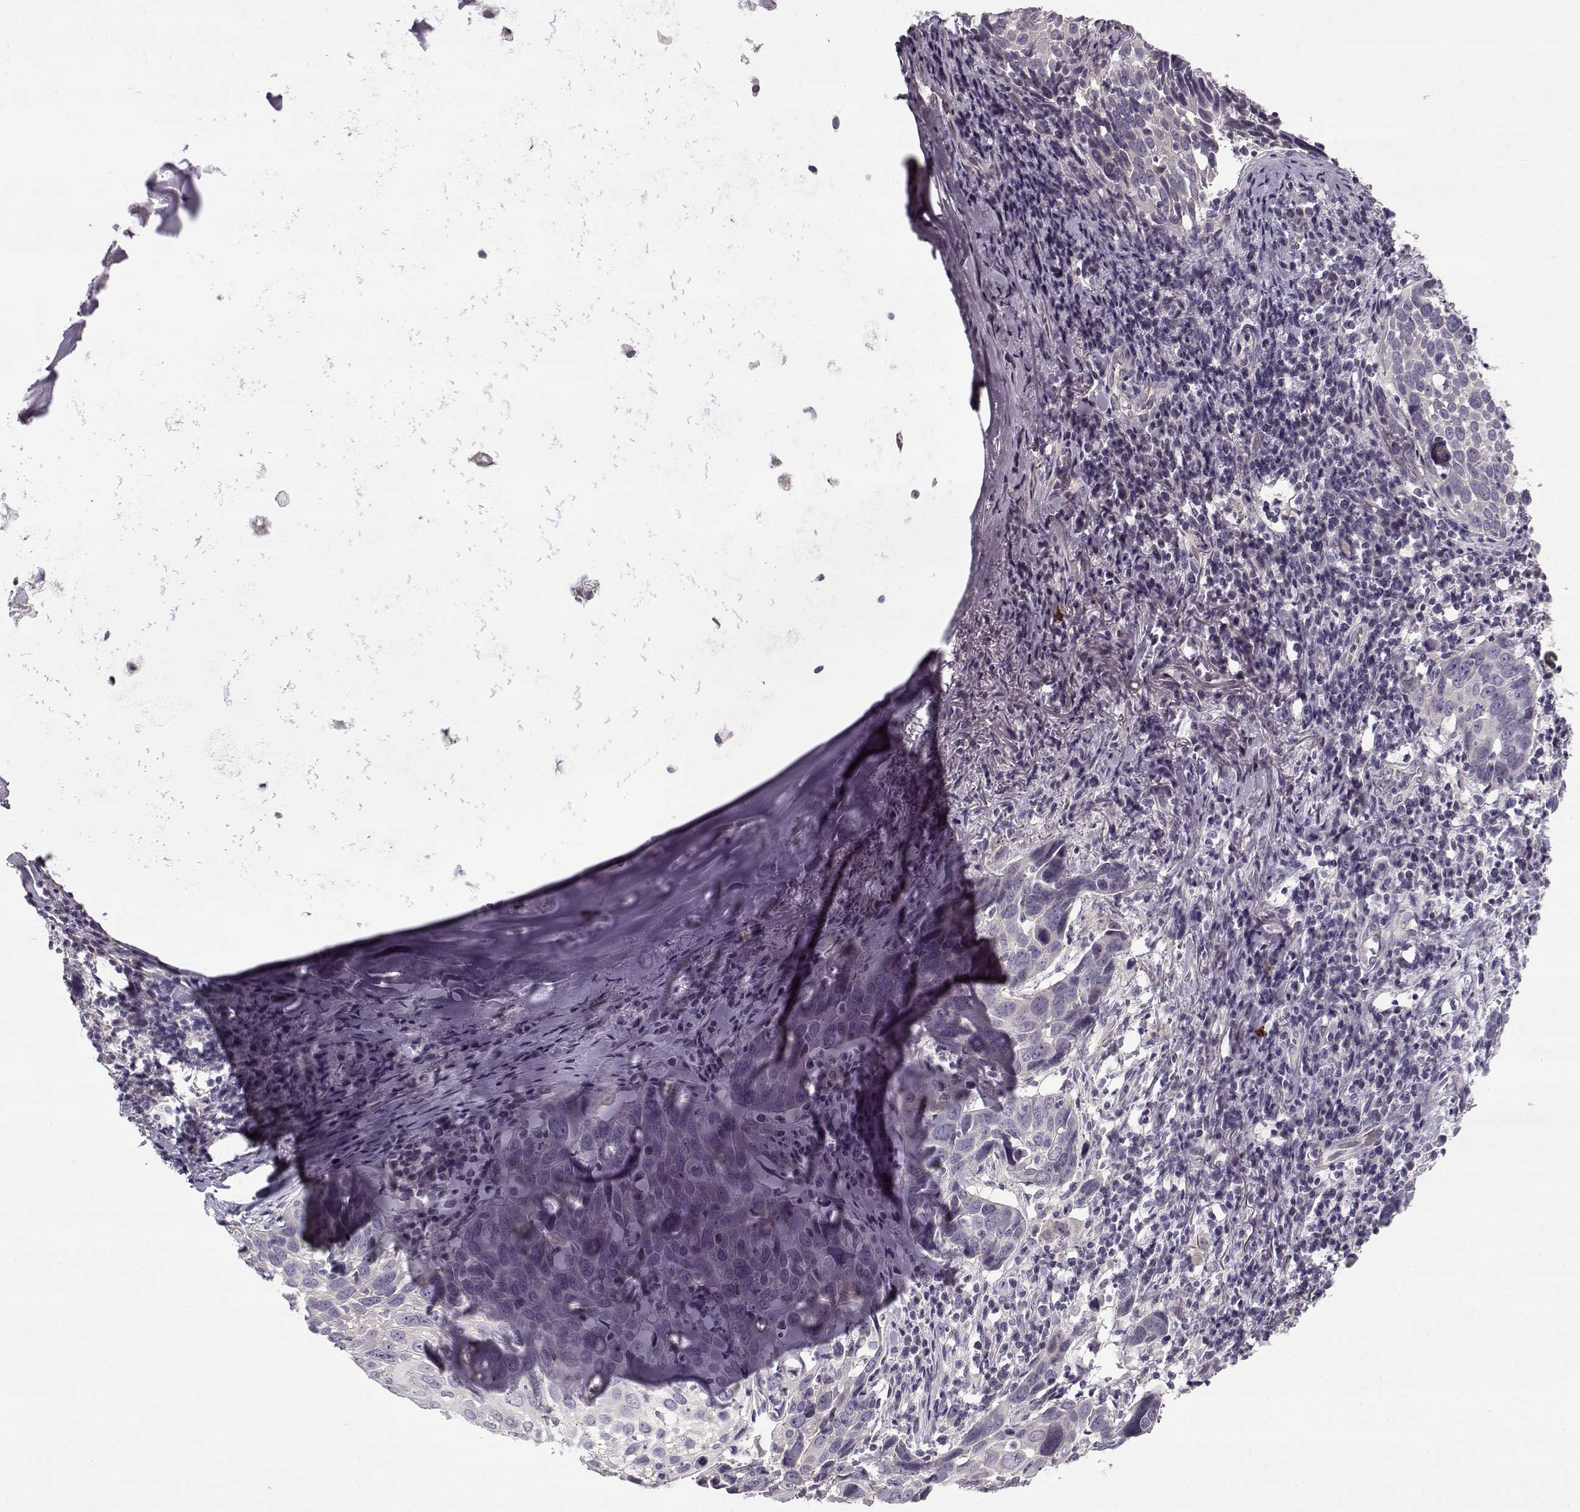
{"staining": {"intensity": "negative", "quantity": "none", "location": "none"}, "tissue": "lung cancer", "cell_type": "Tumor cells", "image_type": "cancer", "snomed": [{"axis": "morphology", "description": "Squamous cell carcinoma, NOS"}, {"axis": "topography", "description": "Lung"}], "caption": "Immunohistochemical staining of human lung cancer (squamous cell carcinoma) exhibits no significant expression in tumor cells. Brightfield microscopy of immunohistochemistry (IHC) stained with DAB (brown) and hematoxylin (blue), captured at high magnification.", "gene": "PNMT", "patient": {"sex": "male", "age": 57}}